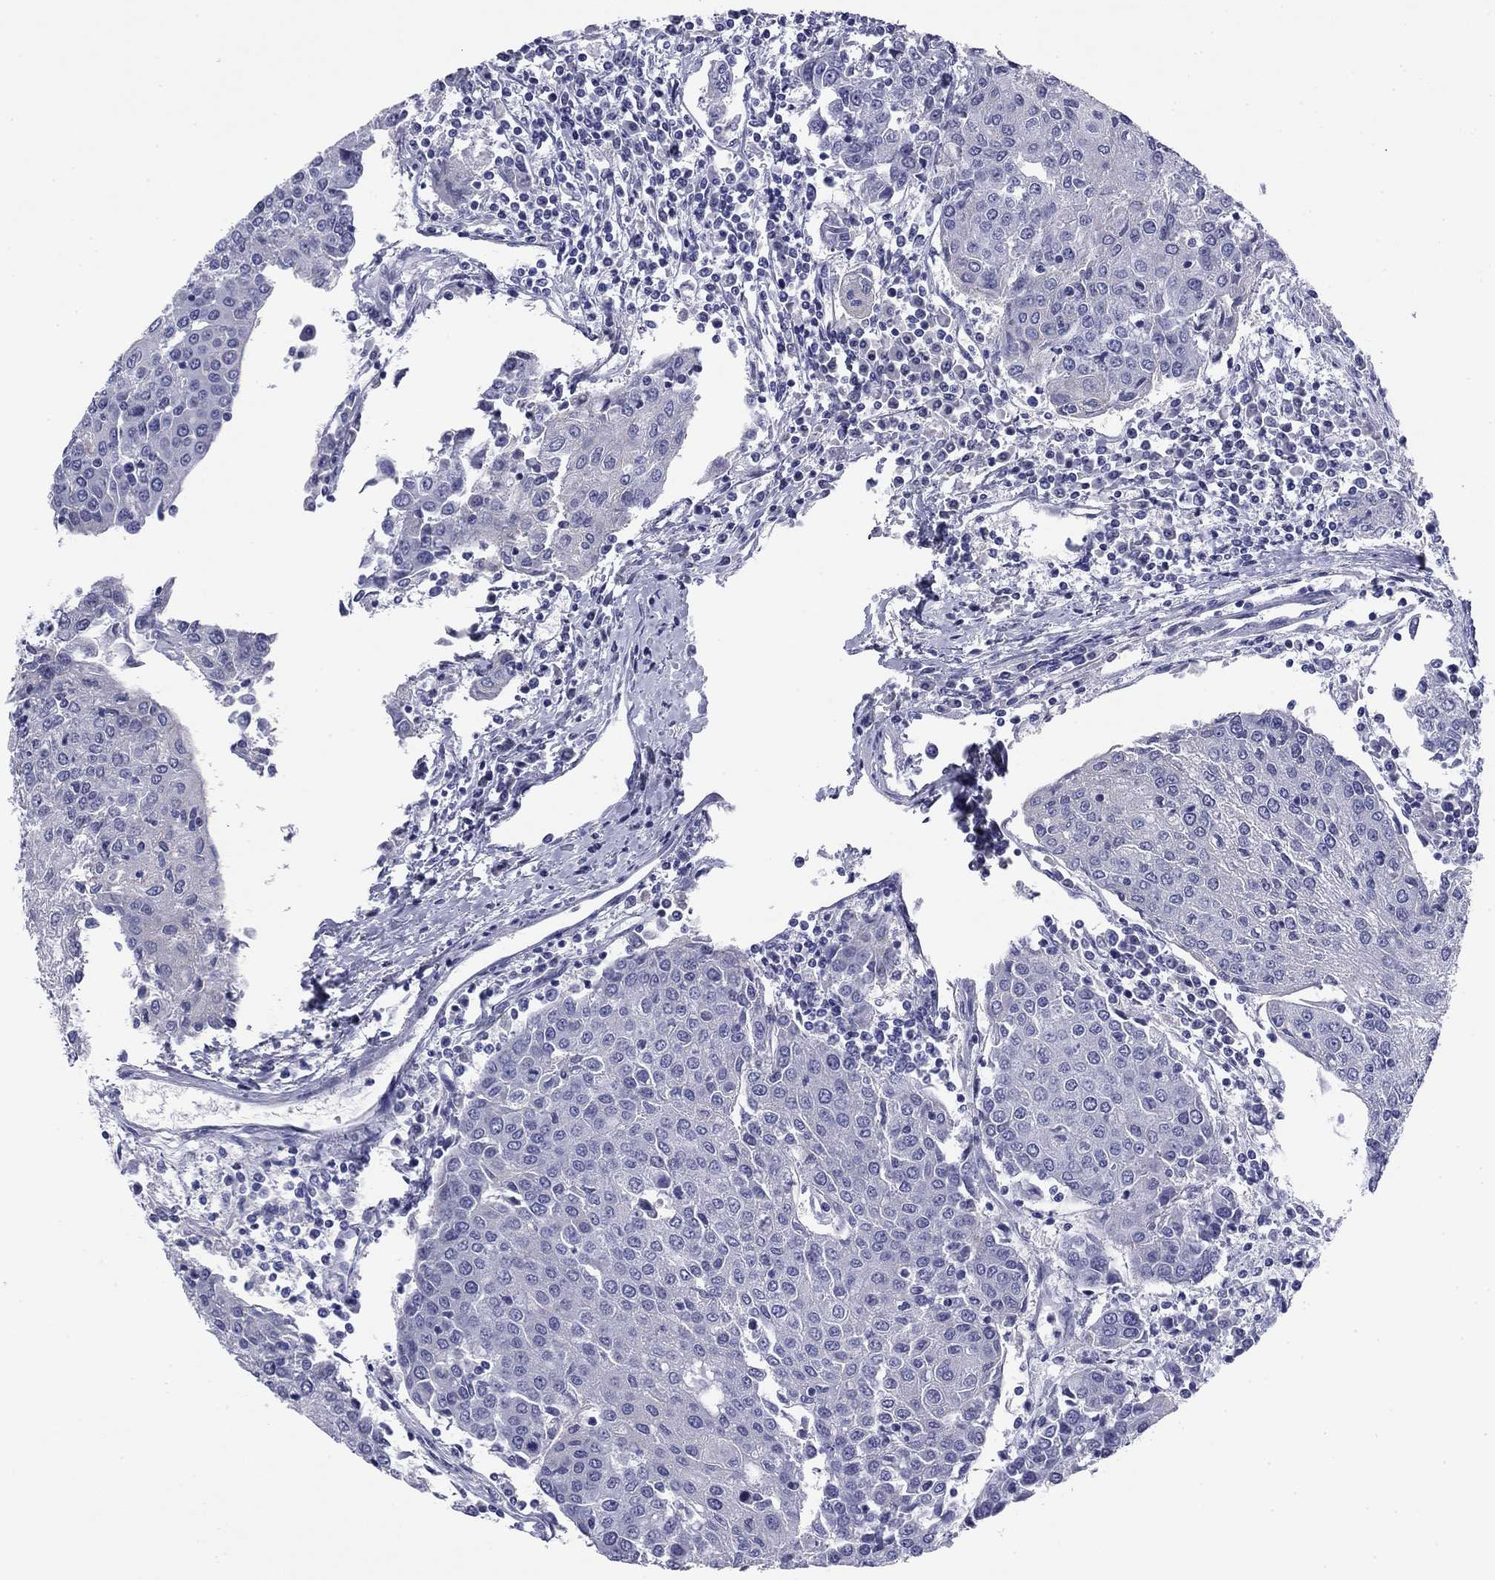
{"staining": {"intensity": "negative", "quantity": "none", "location": "none"}, "tissue": "urothelial cancer", "cell_type": "Tumor cells", "image_type": "cancer", "snomed": [{"axis": "morphology", "description": "Urothelial carcinoma, High grade"}, {"axis": "topography", "description": "Urinary bladder"}], "caption": "Urothelial cancer stained for a protein using IHC displays no staining tumor cells.", "gene": "ABCC2", "patient": {"sex": "female", "age": 85}}